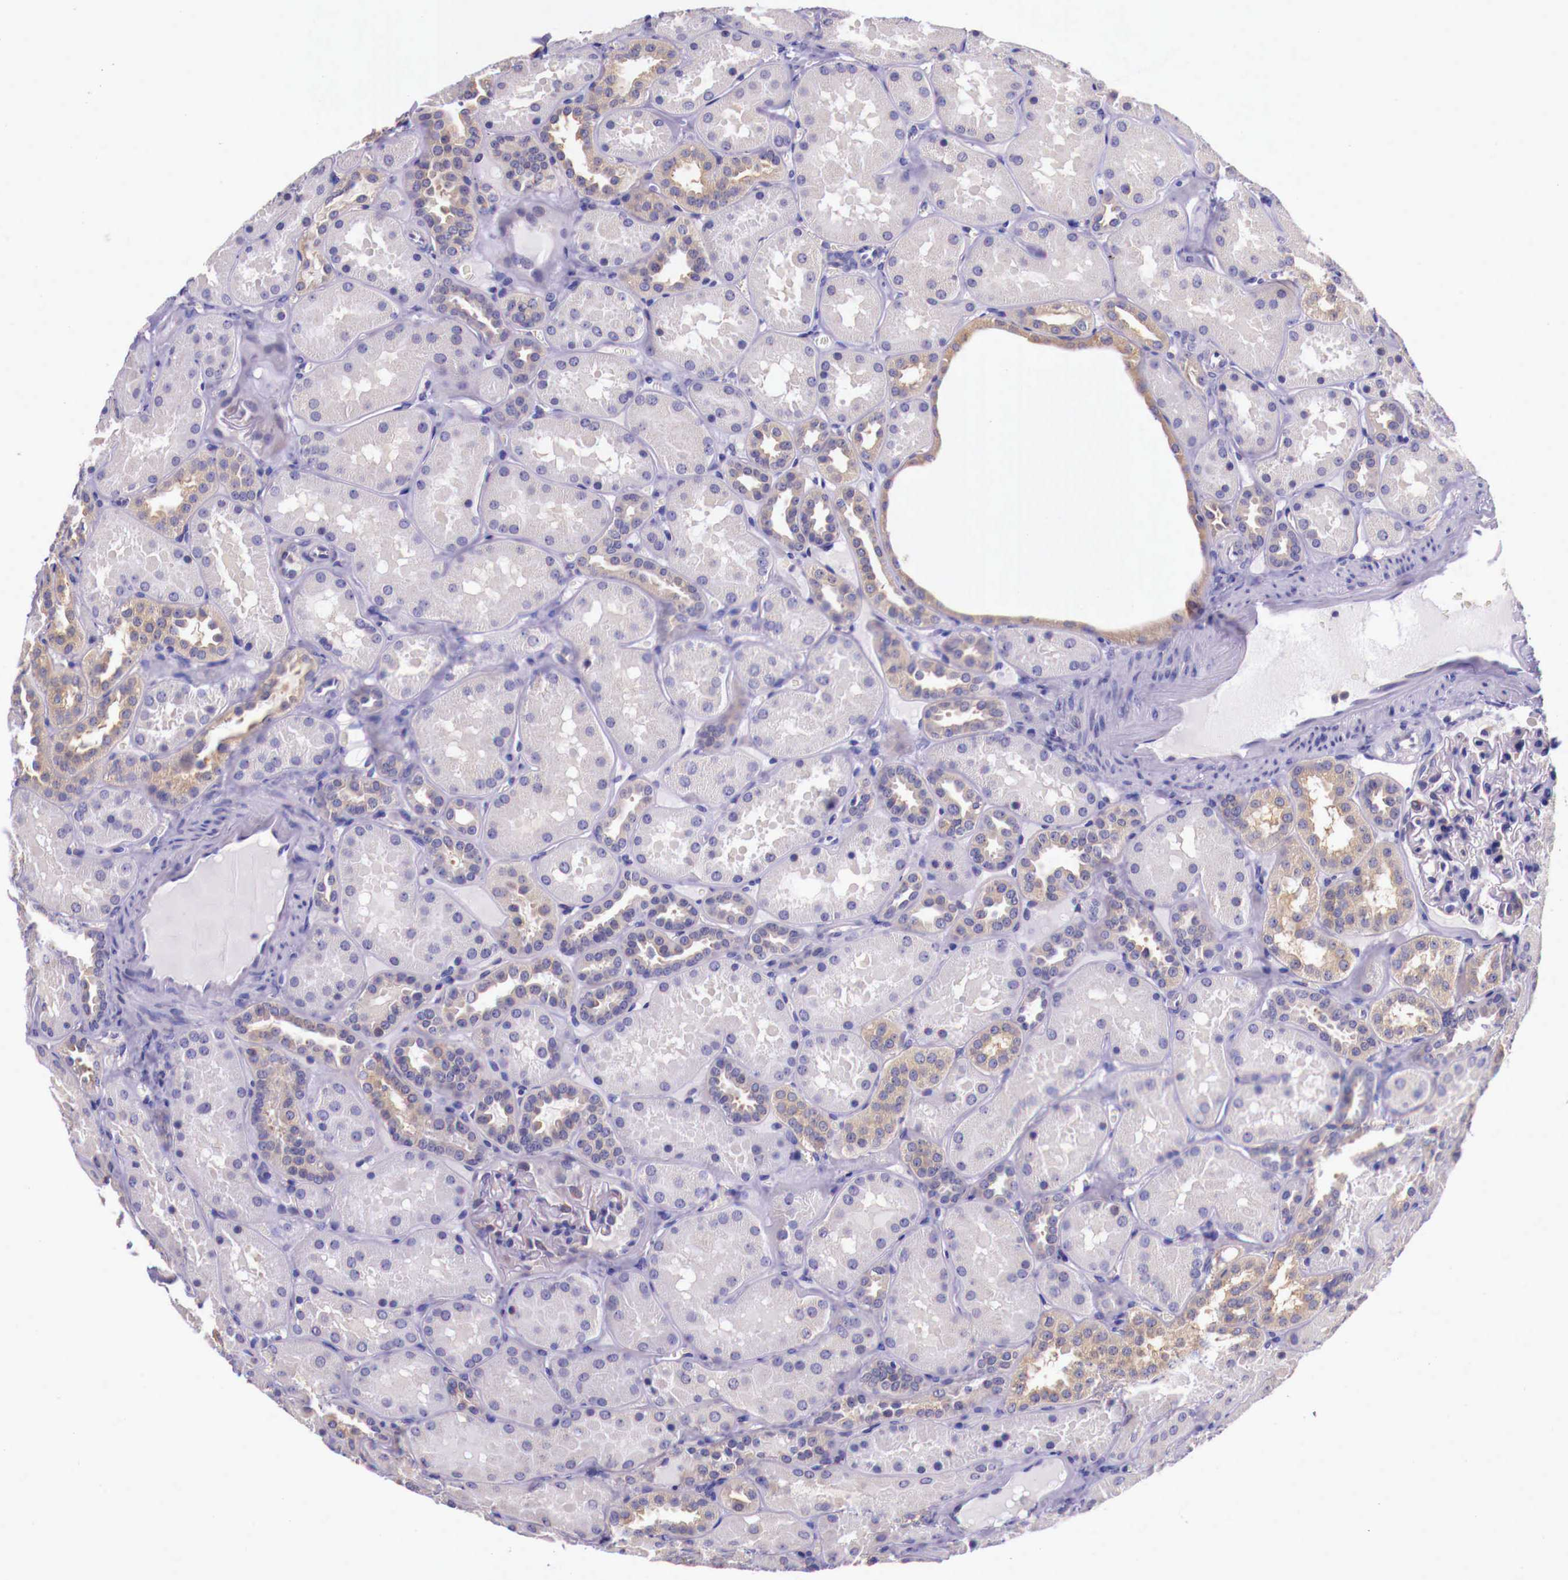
{"staining": {"intensity": "negative", "quantity": "none", "location": "none"}, "tissue": "kidney", "cell_type": "Cells in glomeruli", "image_type": "normal", "snomed": [{"axis": "morphology", "description": "Normal tissue, NOS"}, {"axis": "topography", "description": "Kidney"}], "caption": "Human kidney stained for a protein using immunohistochemistry (IHC) reveals no positivity in cells in glomeruli.", "gene": "GRIPAP1", "patient": {"sex": "female", "age": 52}}